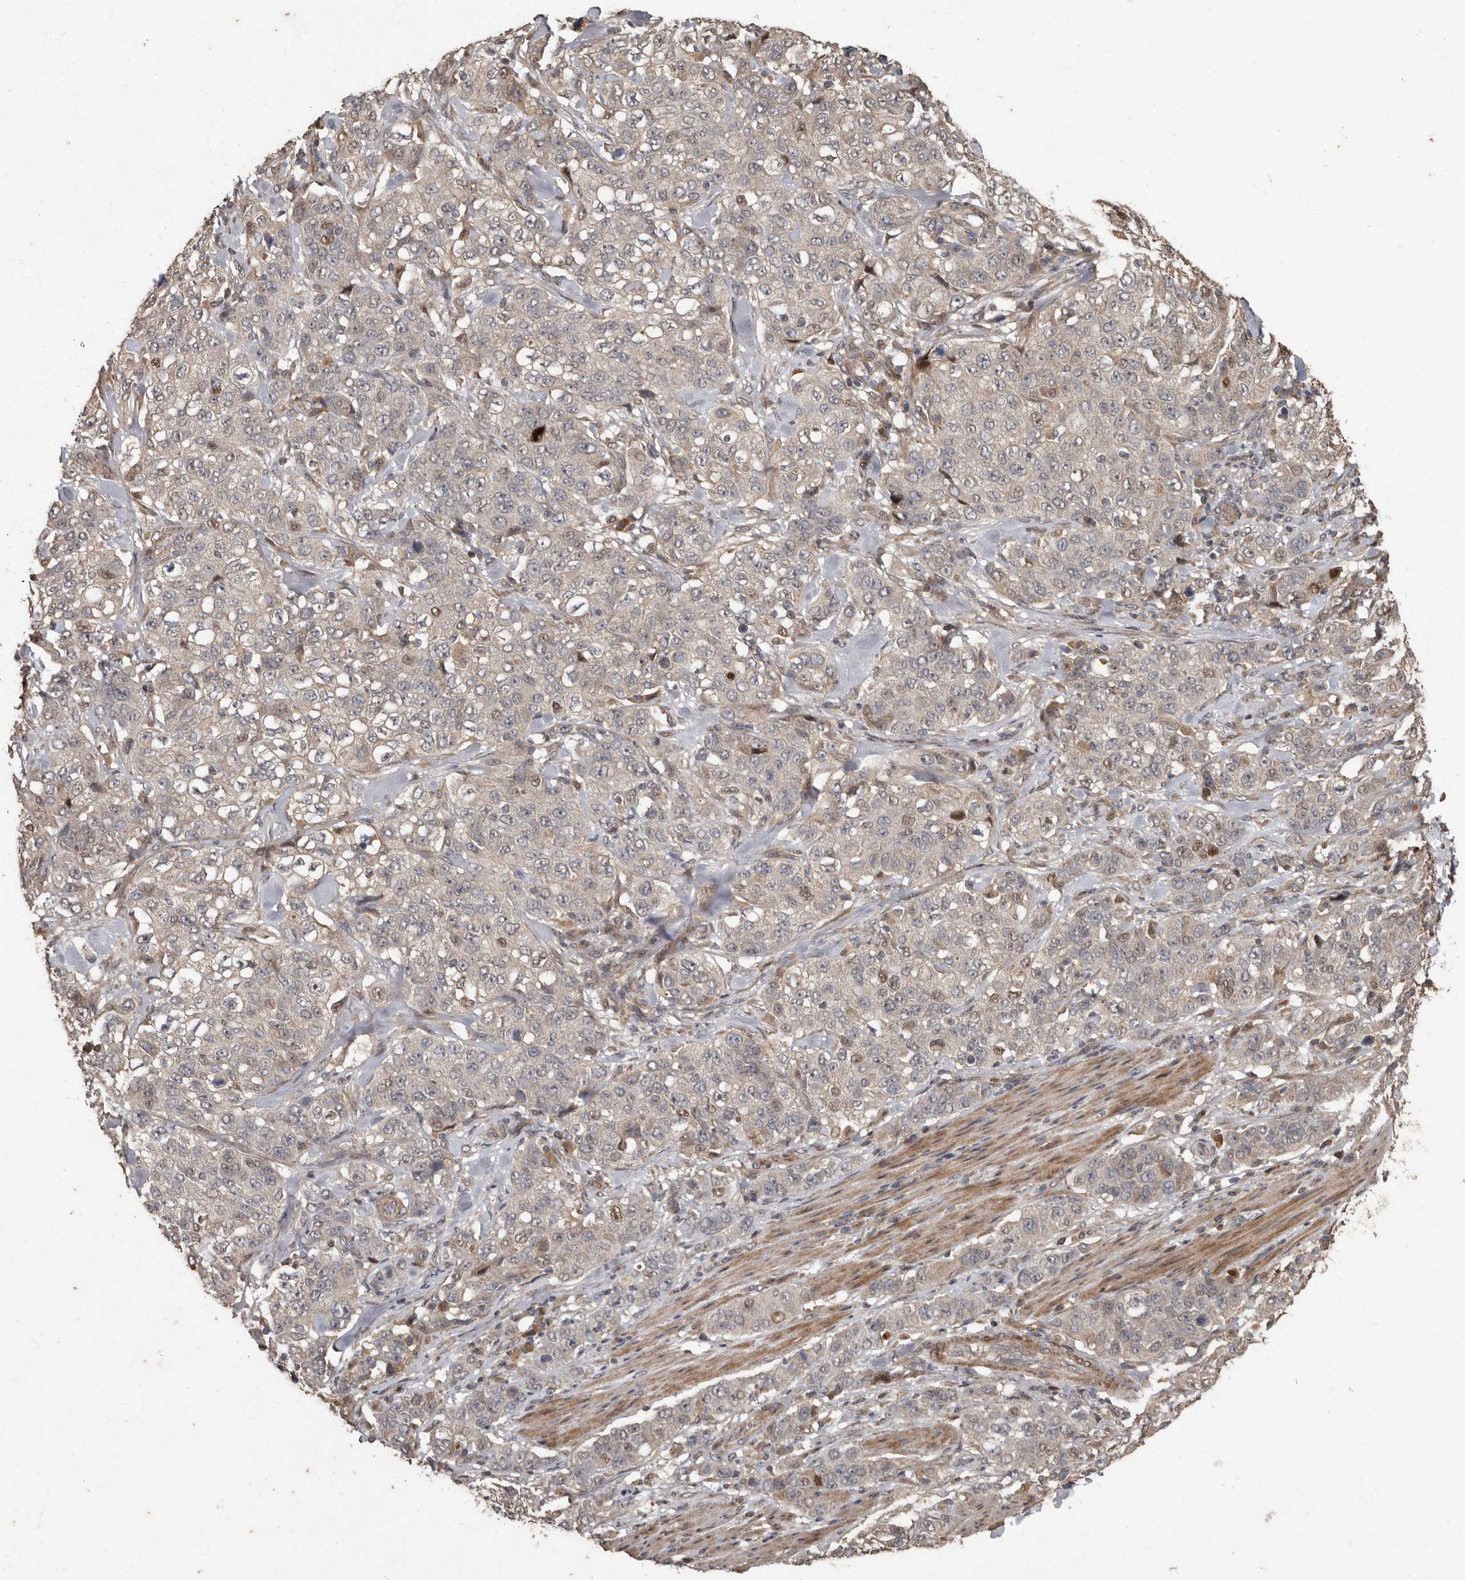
{"staining": {"intensity": "weak", "quantity": "<25%", "location": "nuclear"}, "tissue": "stomach cancer", "cell_type": "Tumor cells", "image_type": "cancer", "snomed": [{"axis": "morphology", "description": "Adenocarcinoma, NOS"}, {"axis": "topography", "description": "Stomach"}], "caption": "DAB (3,3'-diaminobenzidine) immunohistochemical staining of human stomach adenocarcinoma demonstrates no significant expression in tumor cells.", "gene": "KIF26B", "patient": {"sex": "male", "age": 48}}